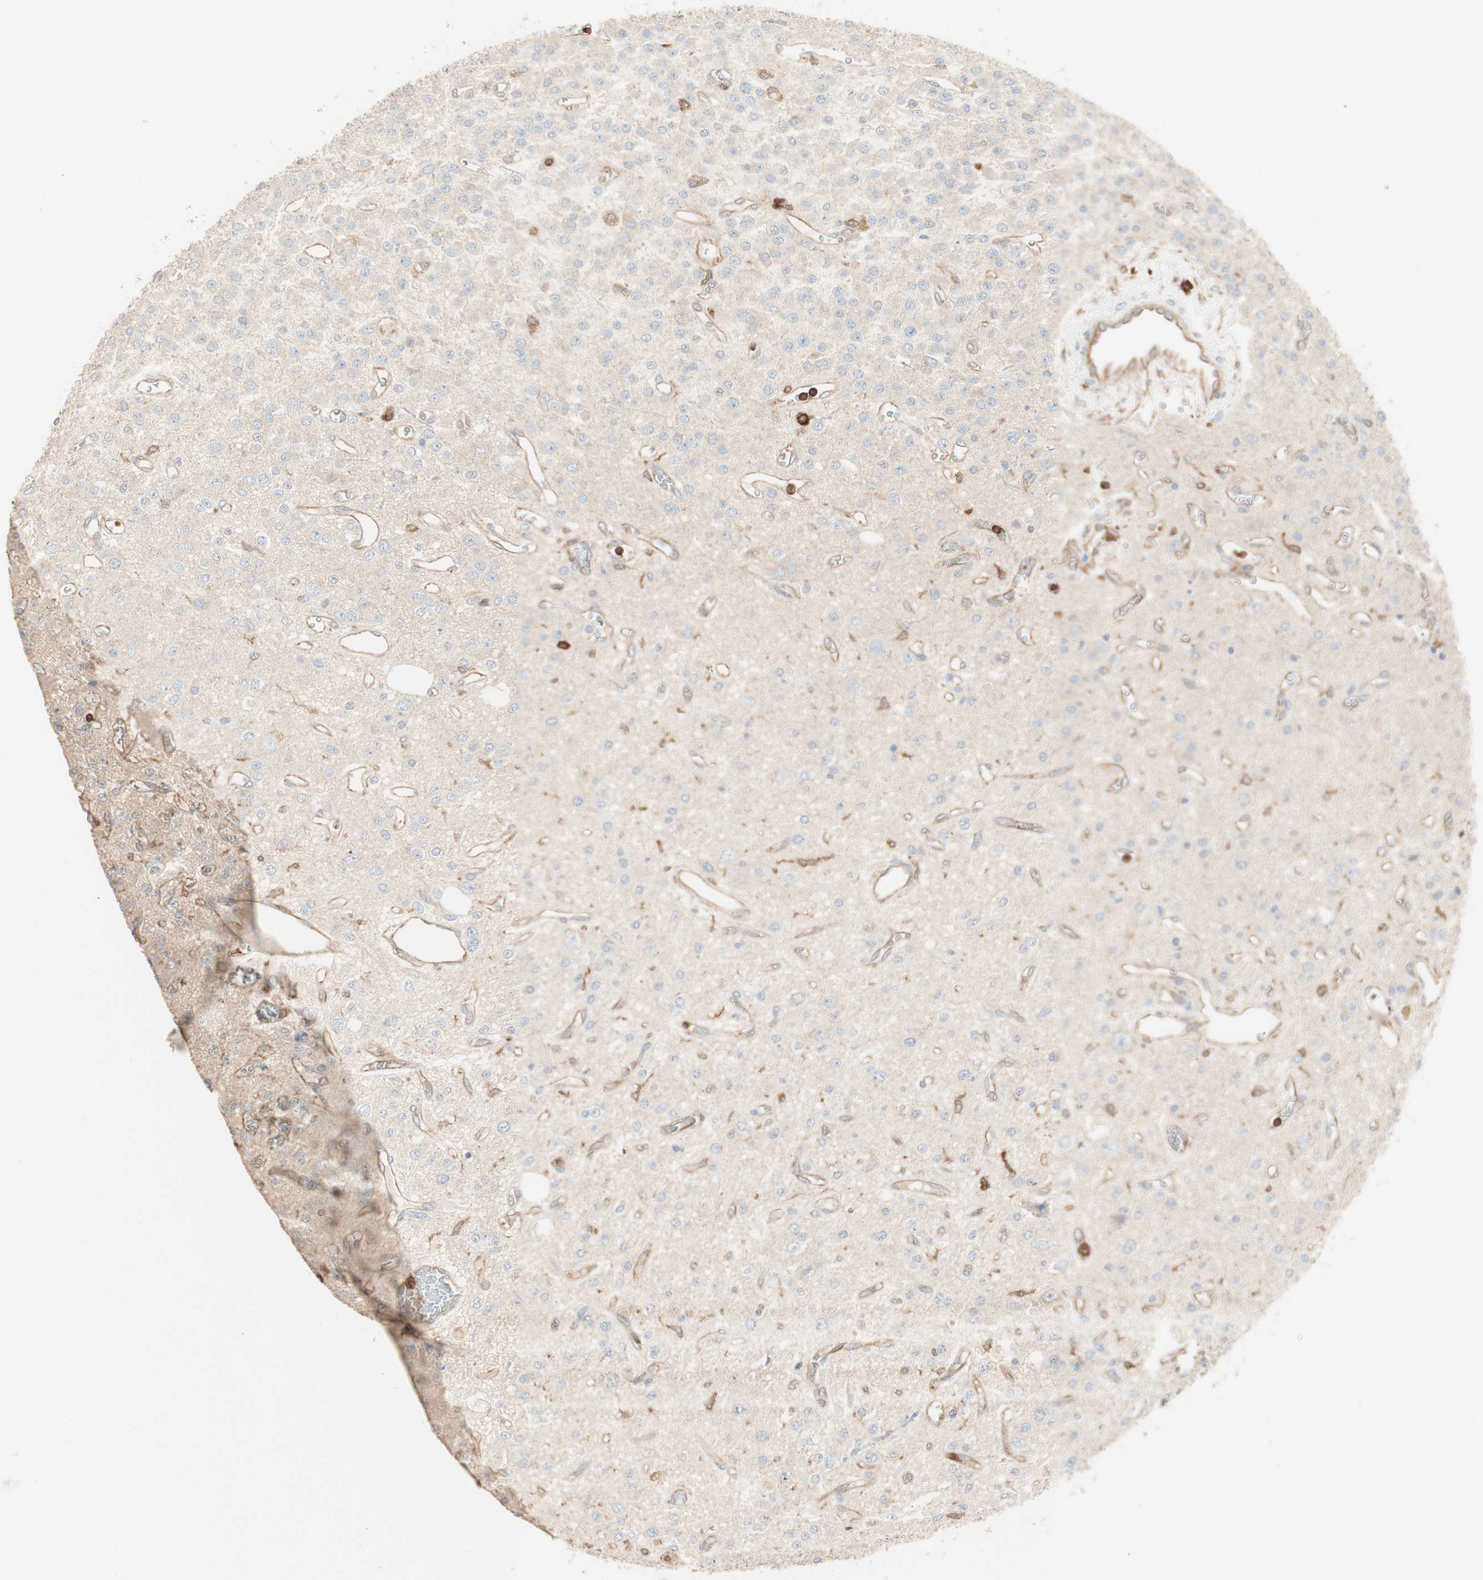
{"staining": {"intensity": "negative", "quantity": "none", "location": "none"}, "tissue": "glioma", "cell_type": "Tumor cells", "image_type": "cancer", "snomed": [{"axis": "morphology", "description": "Glioma, malignant, Low grade"}, {"axis": "topography", "description": "Brain"}], "caption": "High magnification brightfield microscopy of malignant glioma (low-grade) stained with DAB (3,3'-diaminobenzidine) (brown) and counterstained with hematoxylin (blue): tumor cells show no significant positivity.", "gene": "CRLF3", "patient": {"sex": "male", "age": 38}}